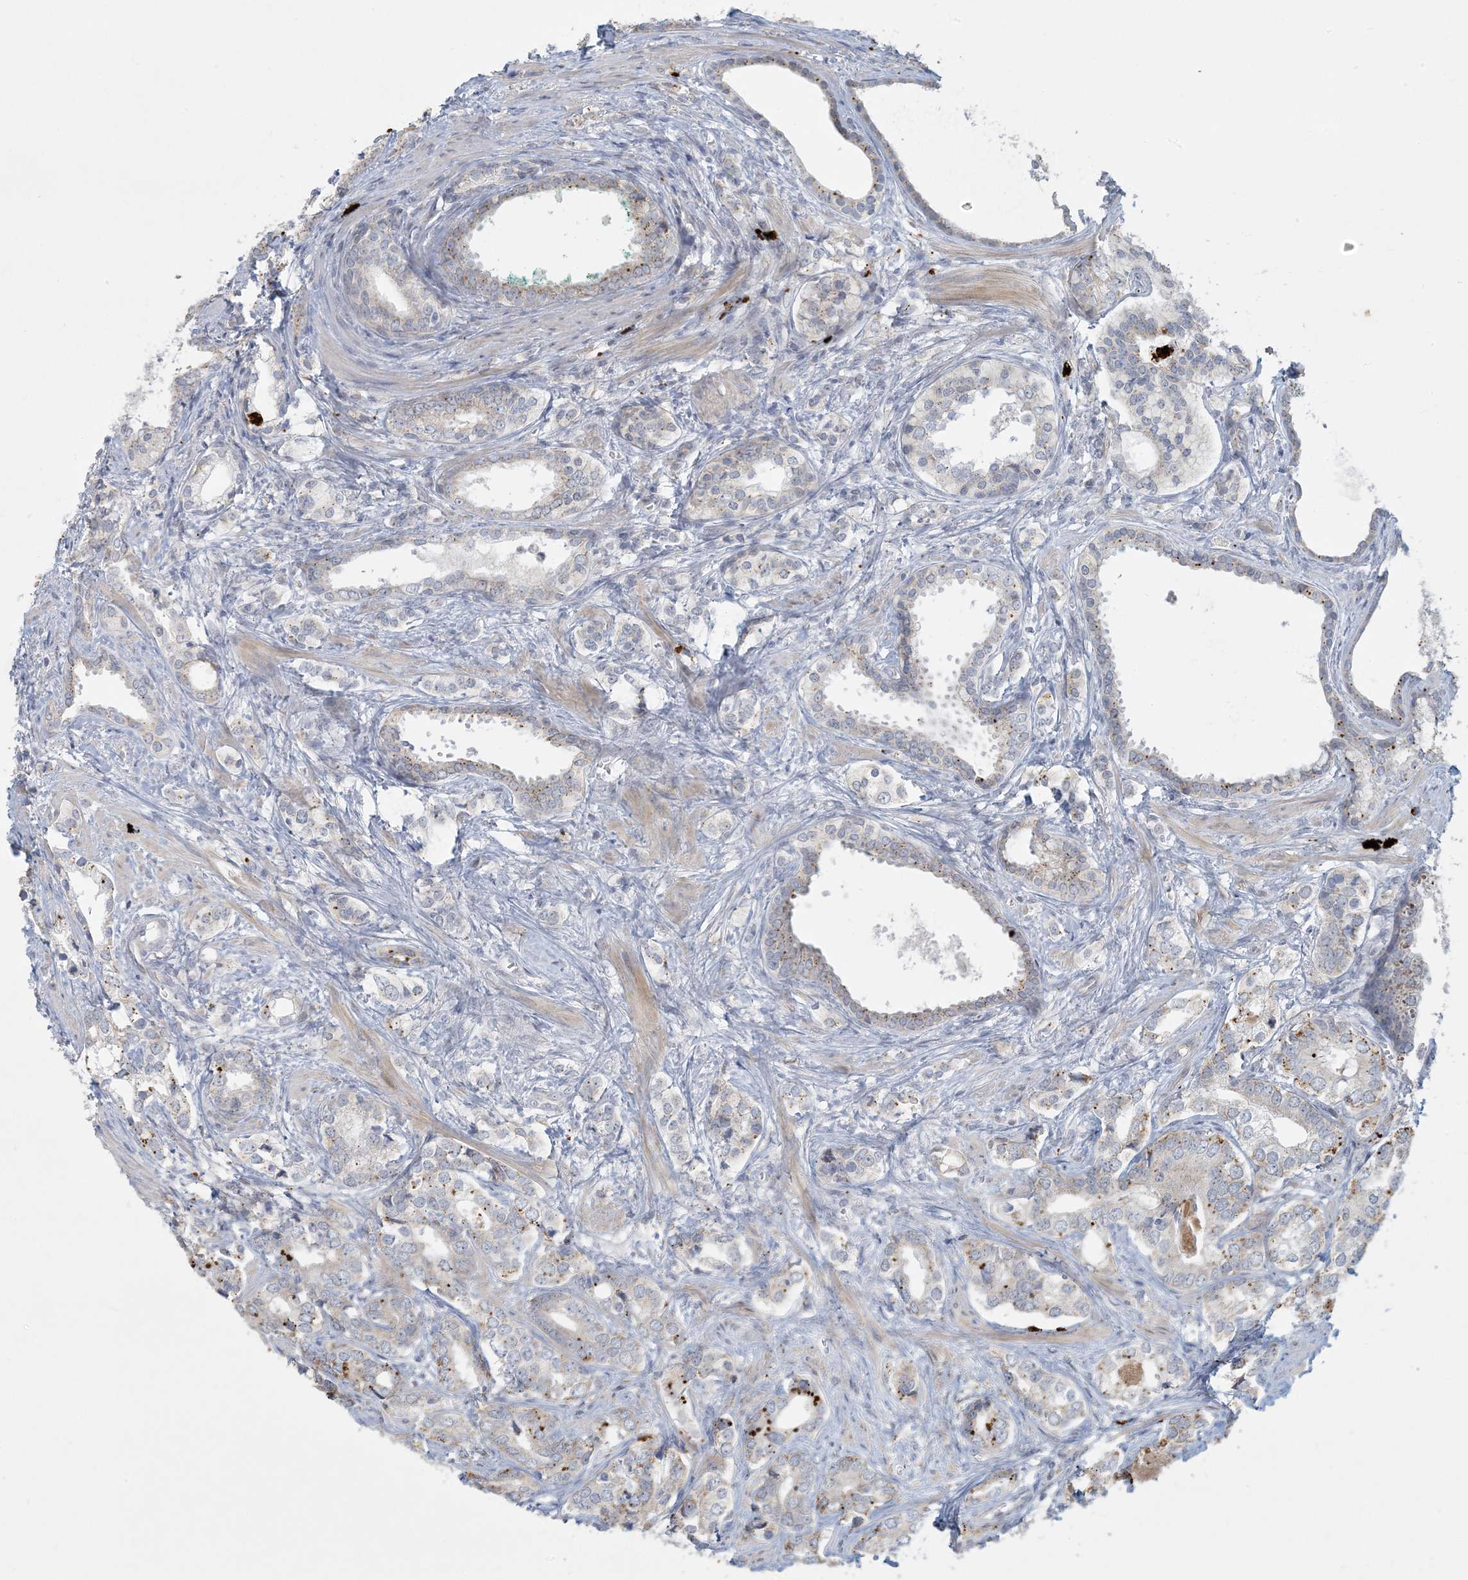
{"staining": {"intensity": "moderate", "quantity": "<25%", "location": "cytoplasmic/membranous"}, "tissue": "prostate cancer", "cell_type": "Tumor cells", "image_type": "cancer", "snomed": [{"axis": "morphology", "description": "Adenocarcinoma, High grade"}, {"axis": "topography", "description": "Prostate"}], "caption": "This micrograph shows immunohistochemistry staining of human adenocarcinoma (high-grade) (prostate), with low moderate cytoplasmic/membranous staining in approximately <25% of tumor cells.", "gene": "MCAT", "patient": {"sex": "male", "age": 62}}